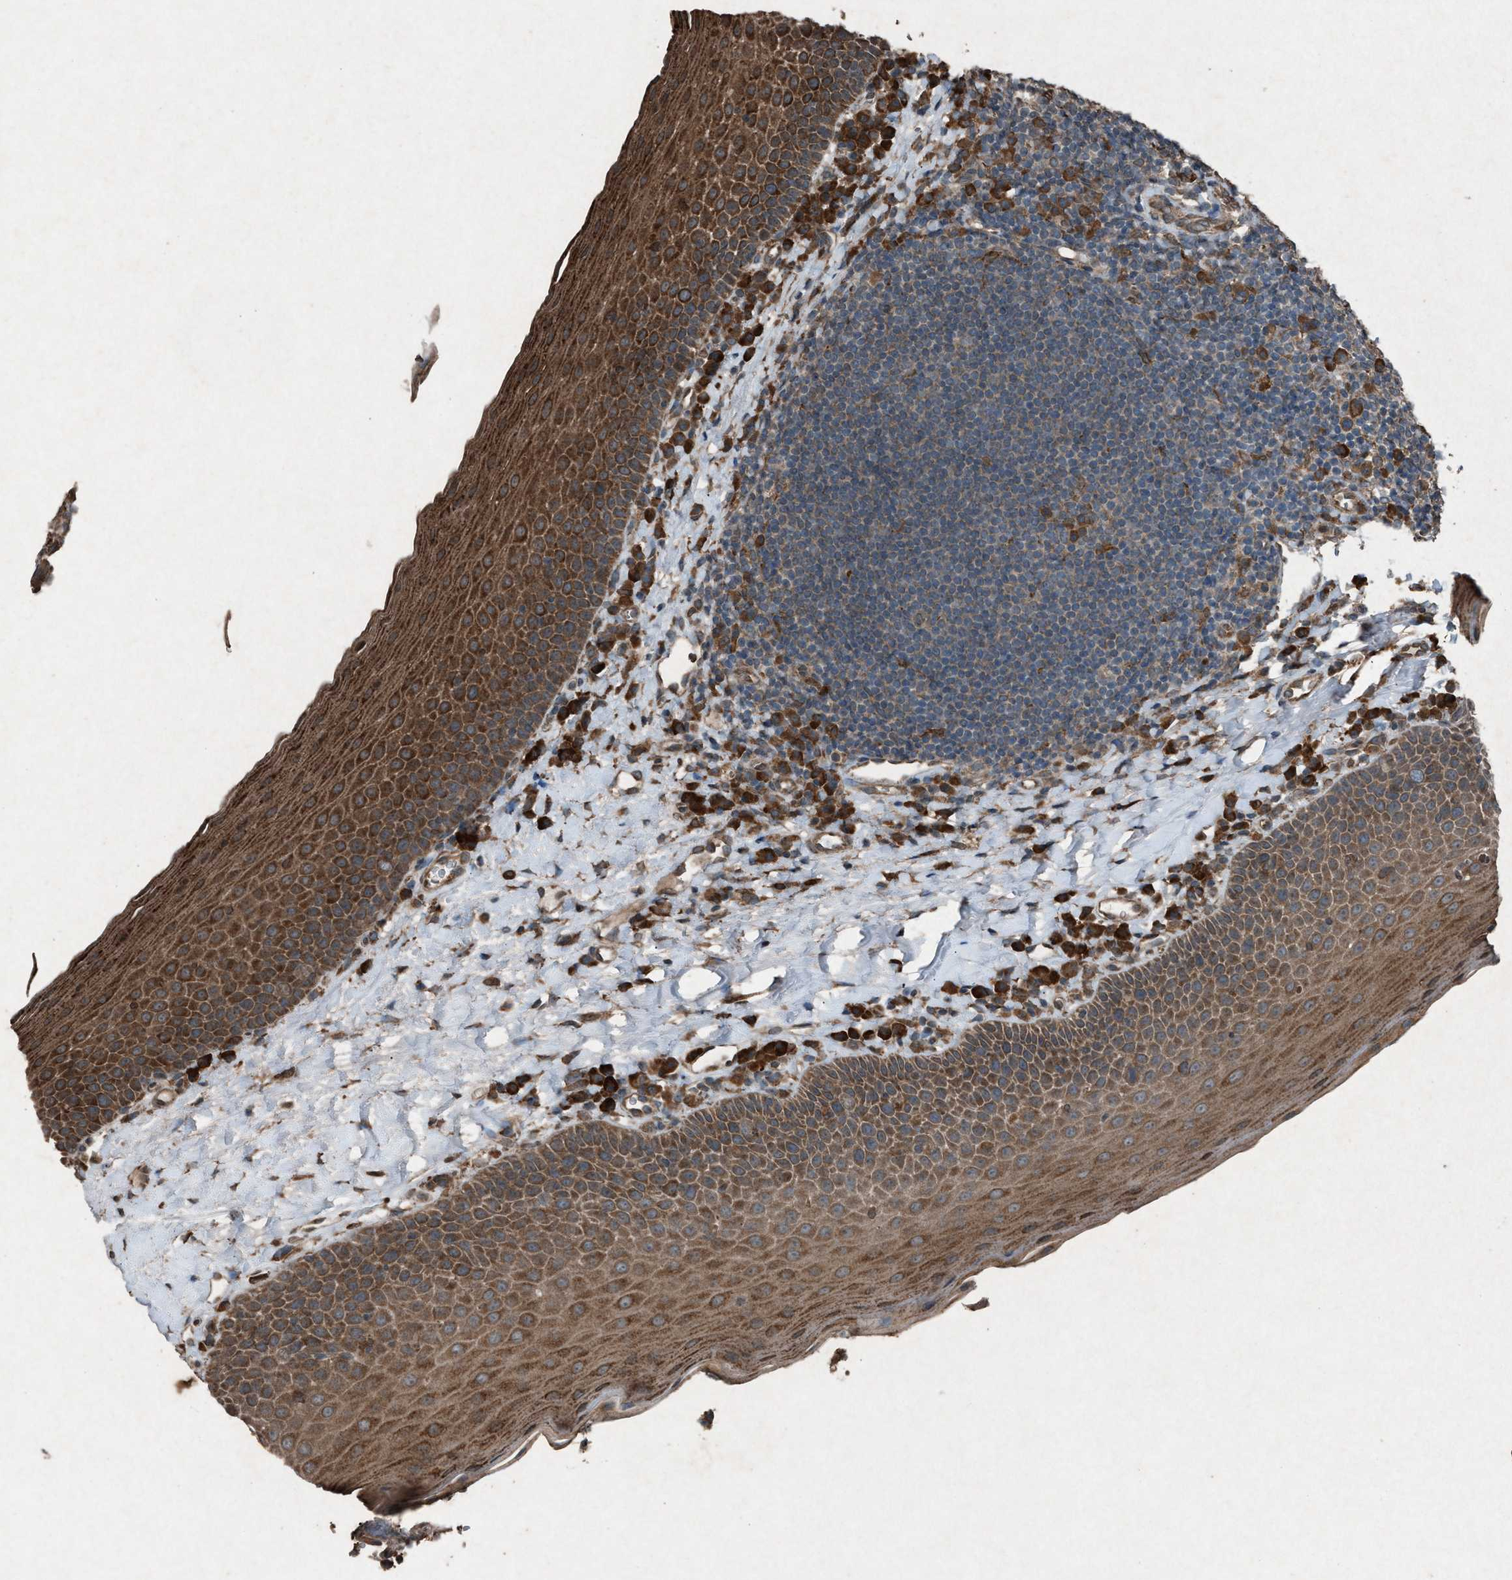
{"staining": {"intensity": "moderate", "quantity": "<25%", "location": "cytoplasmic/membranous"}, "tissue": "tonsil", "cell_type": "Germinal center cells", "image_type": "normal", "snomed": [{"axis": "morphology", "description": "Normal tissue, NOS"}, {"axis": "topography", "description": "Tonsil"}], "caption": "Tonsil stained with a brown dye demonstrates moderate cytoplasmic/membranous positive staining in about <25% of germinal center cells.", "gene": "CALR", "patient": {"sex": "male", "age": 17}}